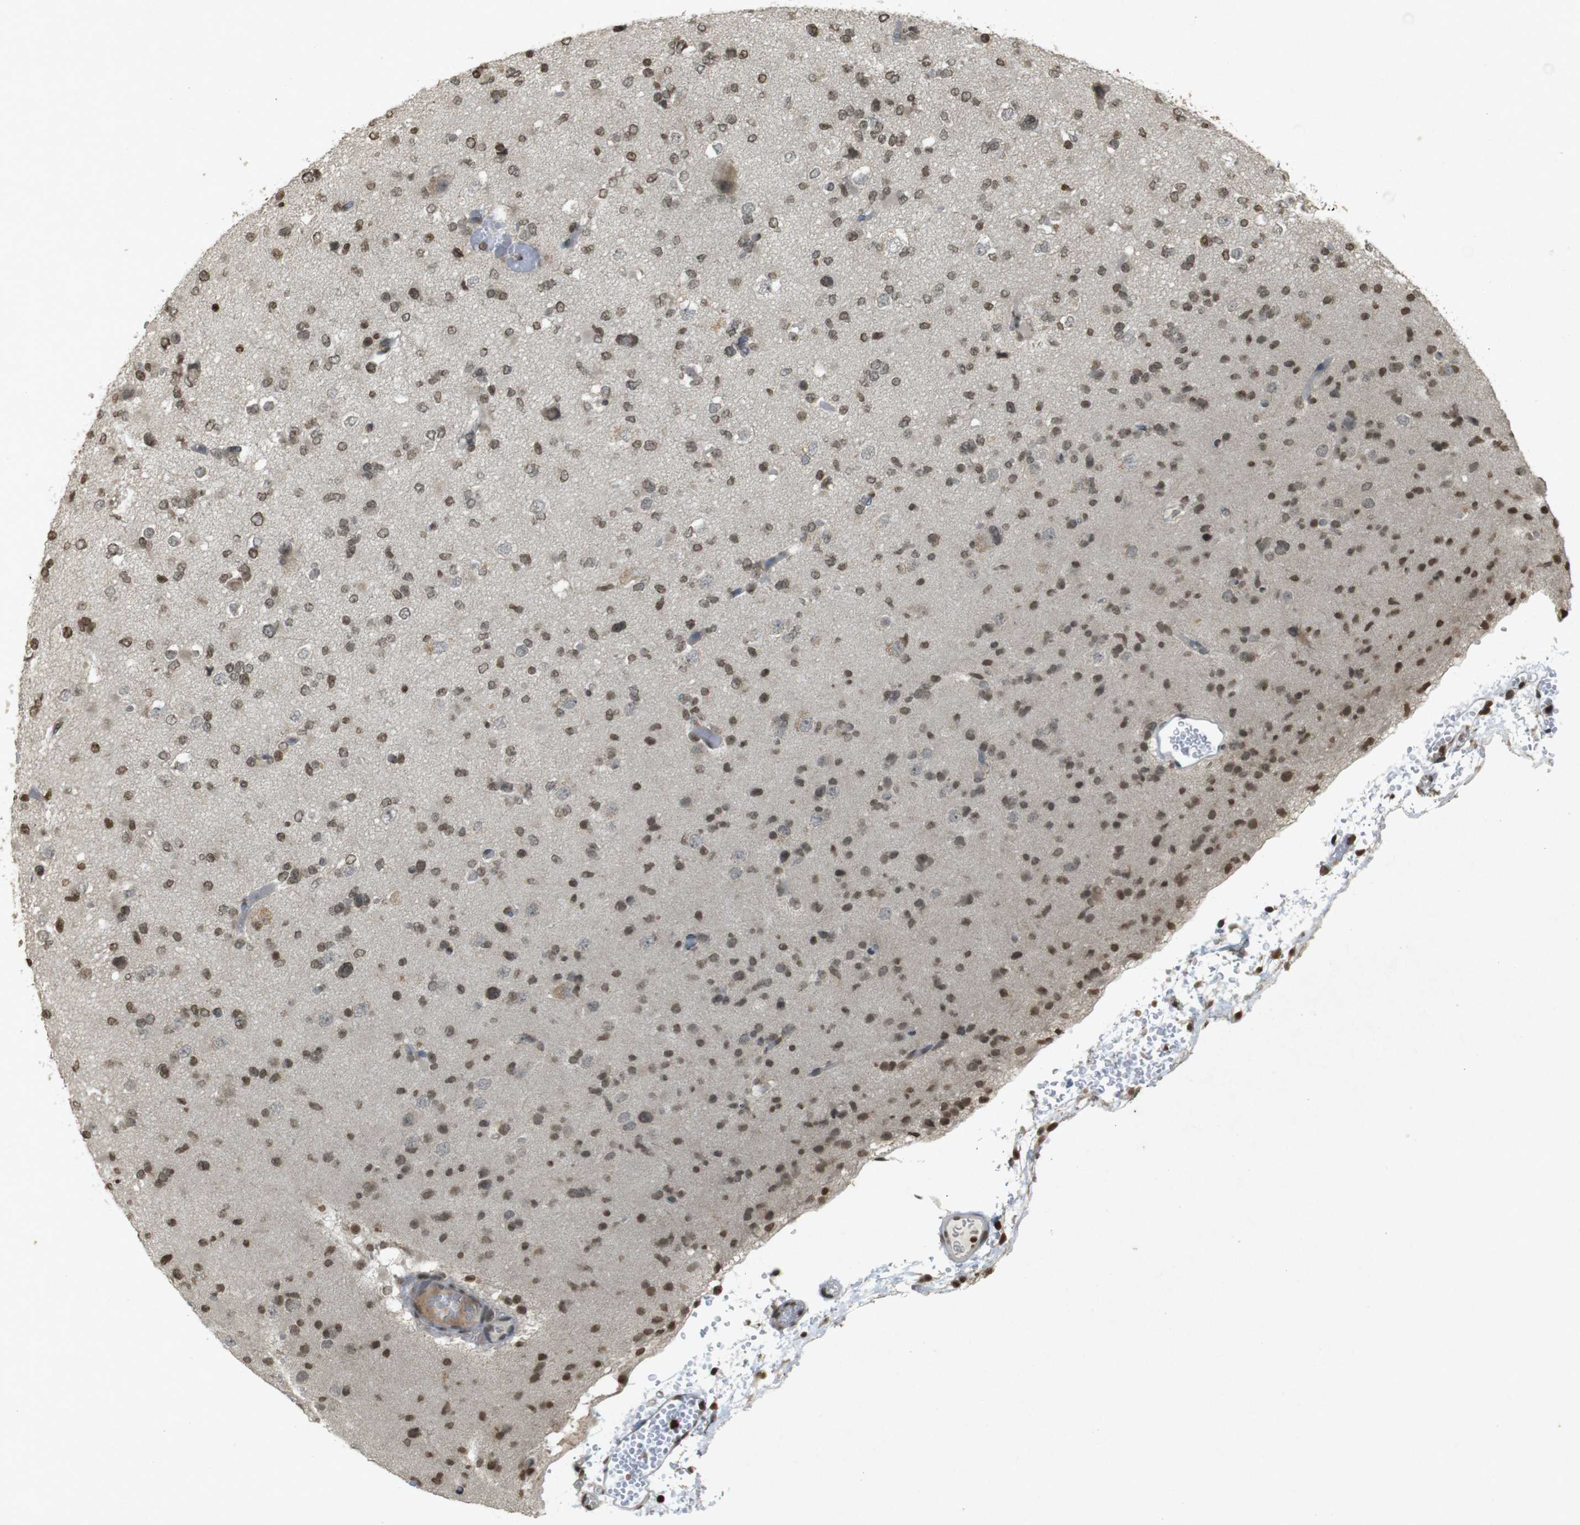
{"staining": {"intensity": "moderate", "quantity": ">75%", "location": "nuclear"}, "tissue": "glioma", "cell_type": "Tumor cells", "image_type": "cancer", "snomed": [{"axis": "morphology", "description": "Glioma, malignant, Low grade"}, {"axis": "topography", "description": "Brain"}], "caption": "Tumor cells demonstrate moderate nuclear staining in about >75% of cells in glioma. The protein of interest is shown in brown color, while the nuclei are stained blue.", "gene": "ORC4", "patient": {"sex": "female", "age": 22}}